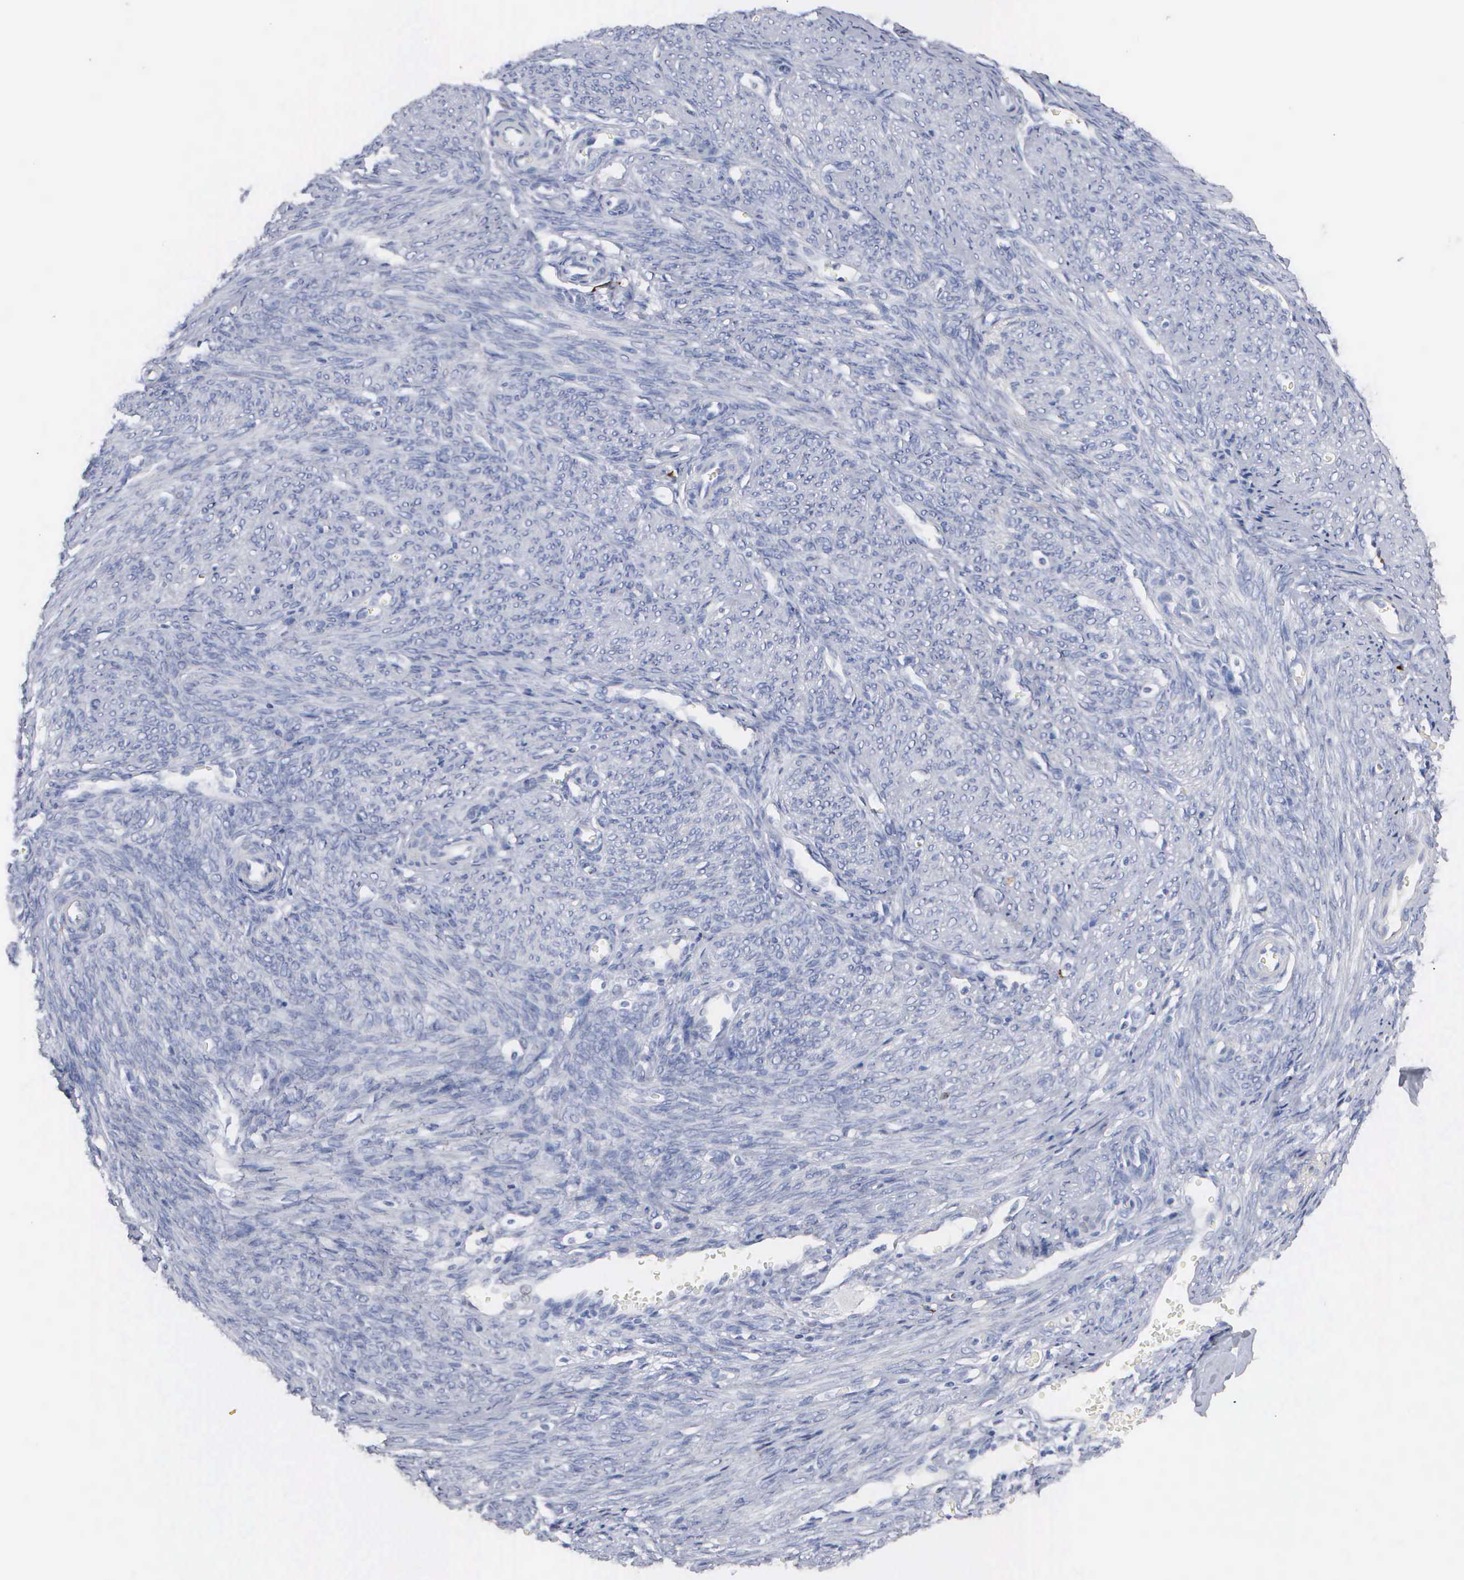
{"staining": {"intensity": "negative", "quantity": "none", "location": "none"}, "tissue": "endometrium", "cell_type": "Cells in endometrial stroma", "image_type": "normal", "snomed": [{"axis": "morphology", "description": "Normal tissue, NOS"}, {"axis": "topography", "description": "Uterus"}], "caption": "An image of endometrium stained for a protein shows no brown staining in cells in endometrial stroma.", "gene": "ASPHD2", "patient": {"sex": "female", "age": 83}}